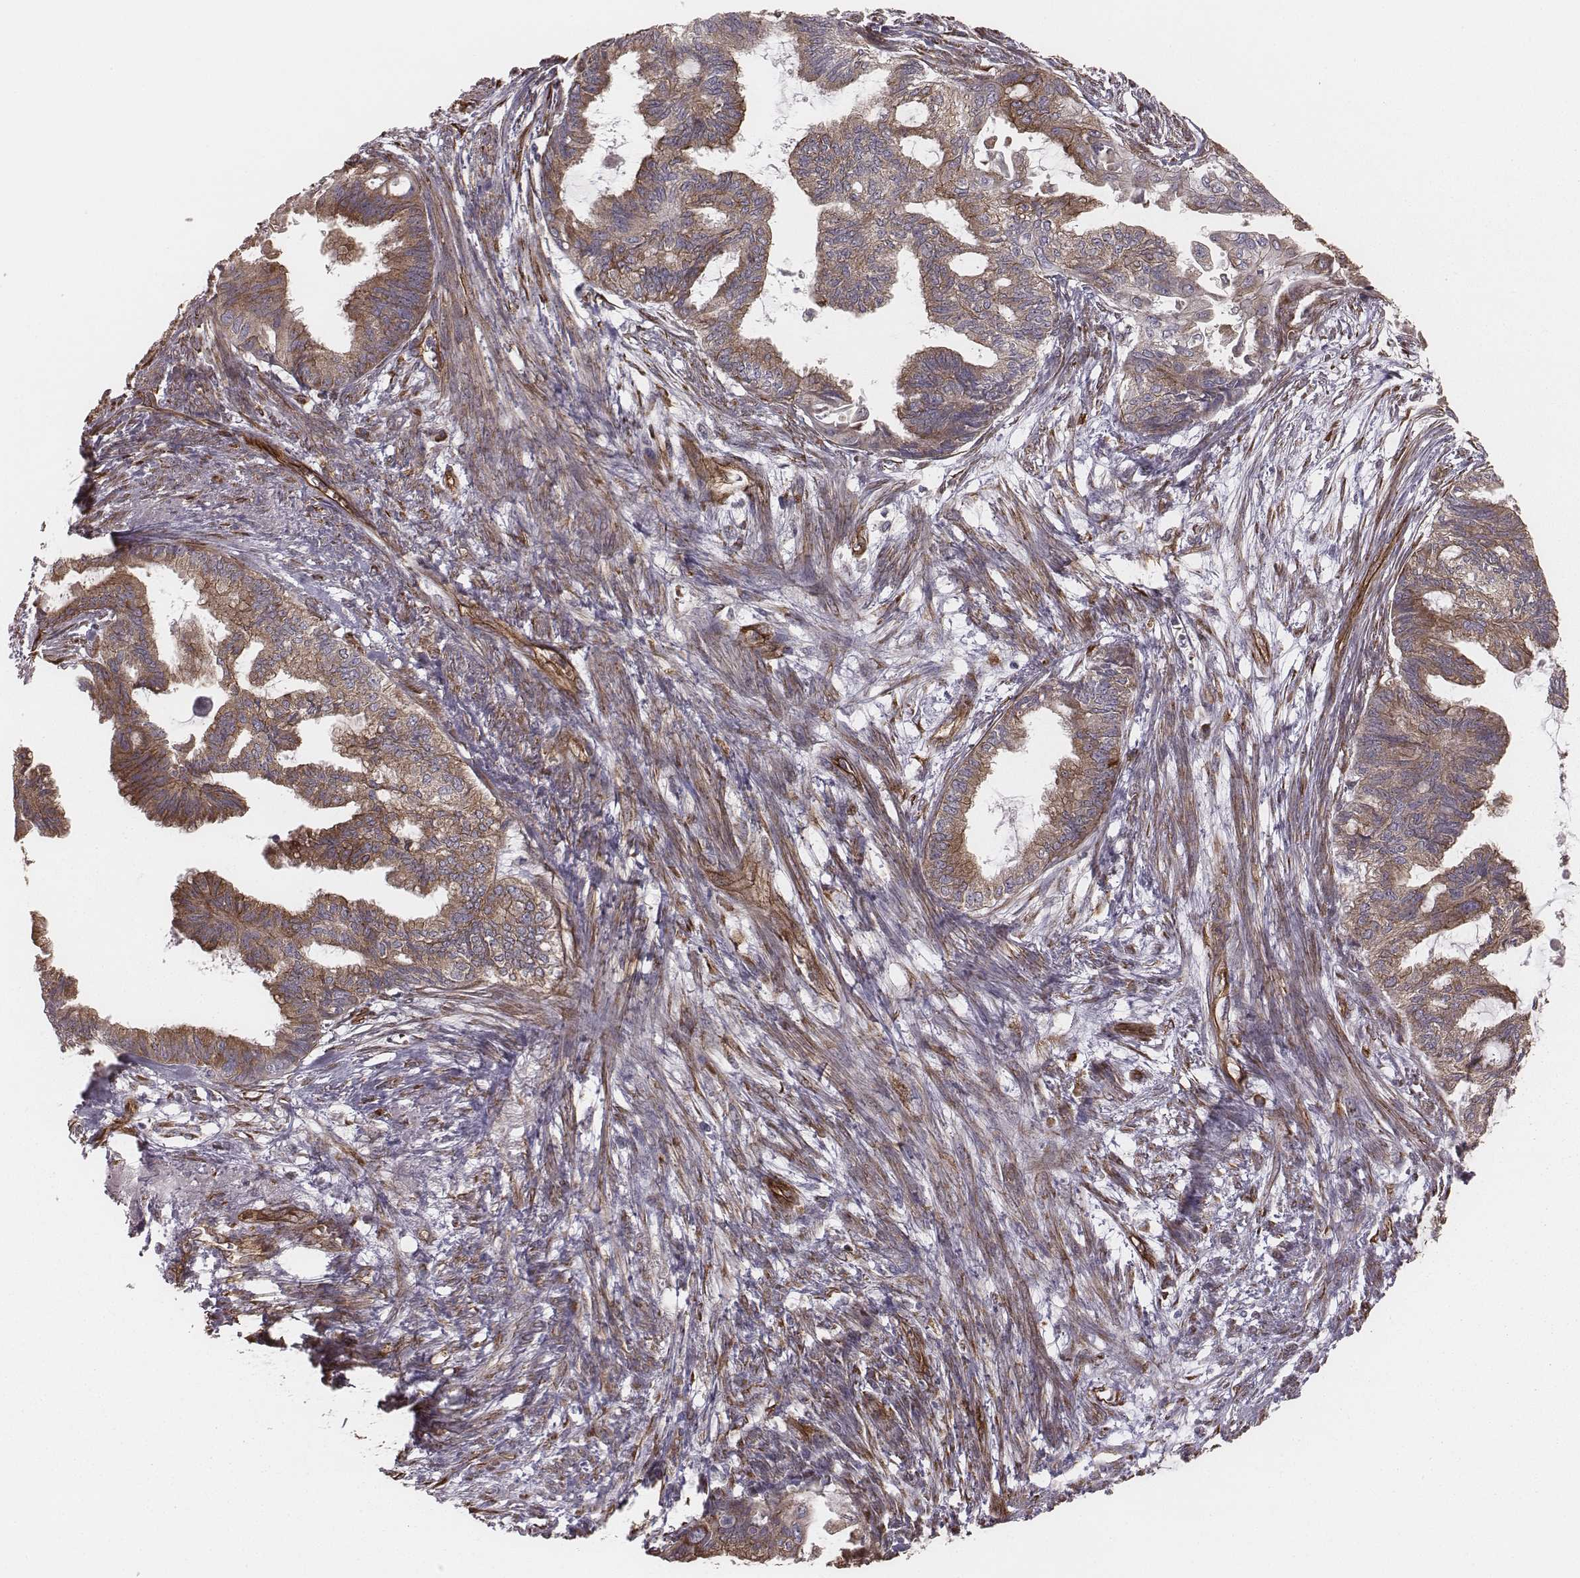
{"staining": {"intensity": "strong", "quantity": "25%-75%", "location": "cytoplasmic/membranous"}, "tissue": "endometrial cancer", "cell_type": "Tumor cells", "image_type": "cancer", "snomed": [{"axis": "morphology", "description": "Adenocarcinoma, NOS"}, {"axis": "topography", "description": "Endometrium"}], "caption": "High-magnification brightfield microscopy of endometrial adenocarcinoma stained with DAB (3,3'-diaminobenzidine) (brown) and counterstained with hematoxylin (blue). tumor cells exhibit strong cytoplasmic/membranous expression is identified in about25%-75% of cells.", "gene": "PALMD", "patient": {"sex": "female", "age": 86}}